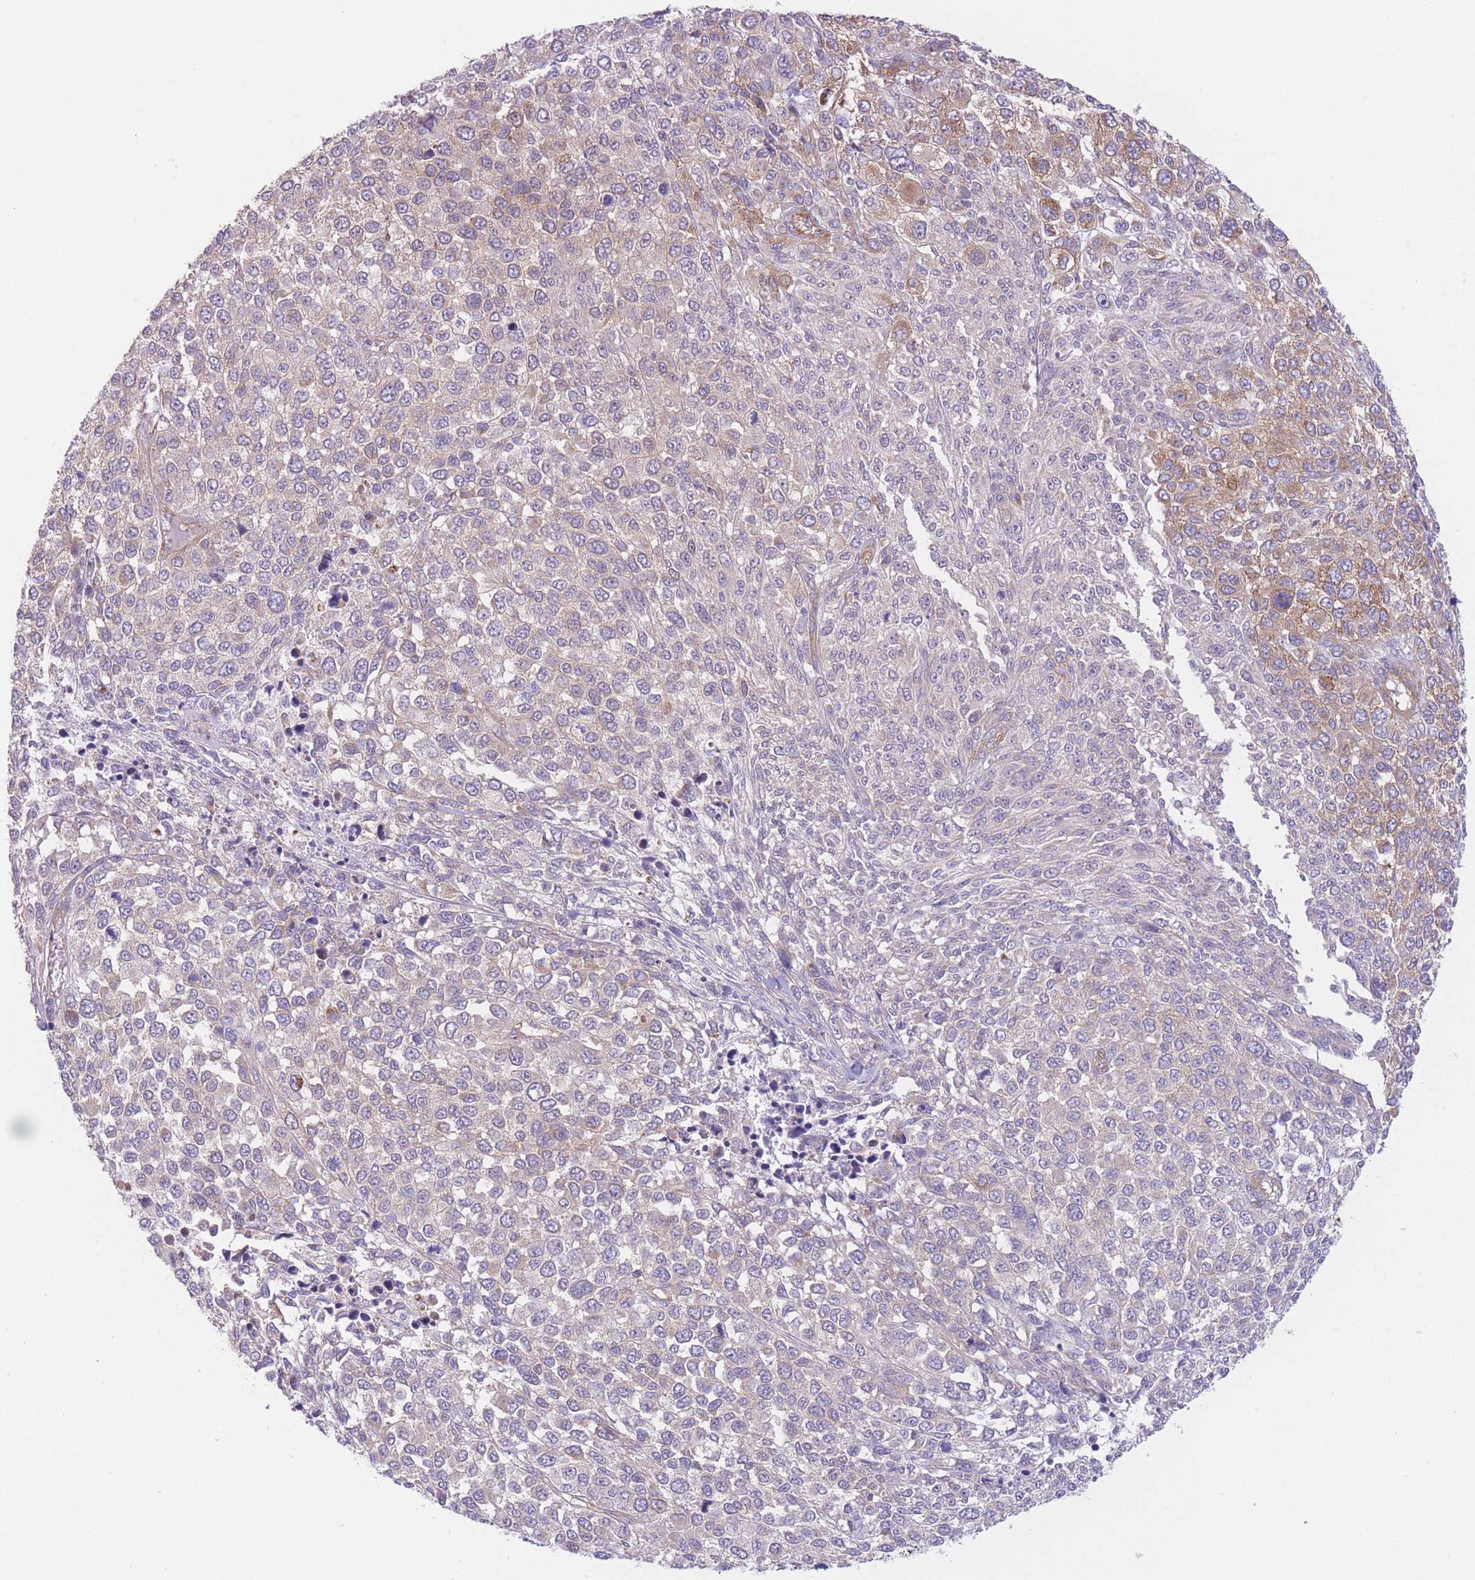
{"staining": {"intensity": "moderate", "quantity": "25%-75%", "location": "cytoplasmic/membranous"}, "tissue": "melanoma", "cell_type": "Tumor cells", "image_type": "cancer", "snomed": [{"axis": "morphology", "description": "Malignant melanoma, NOS"}, {"axis": "topography", "description": "Skin of trunk"}], "caption": "The micrograph reveals immunohistochemical staining of malignant melanoma. There is moderate cytoplasmic/membranous expression is present in approximately 25%-75% of tumor cells. The protein of interest is stained brown, and the nuclei are stained in blue (DAB (3,3'-diaminobenzidine) IHC with brightfield microscopy, high magnification).", "gene": "SERPINB3", "patient": {"sex": "male", "age": 71}}